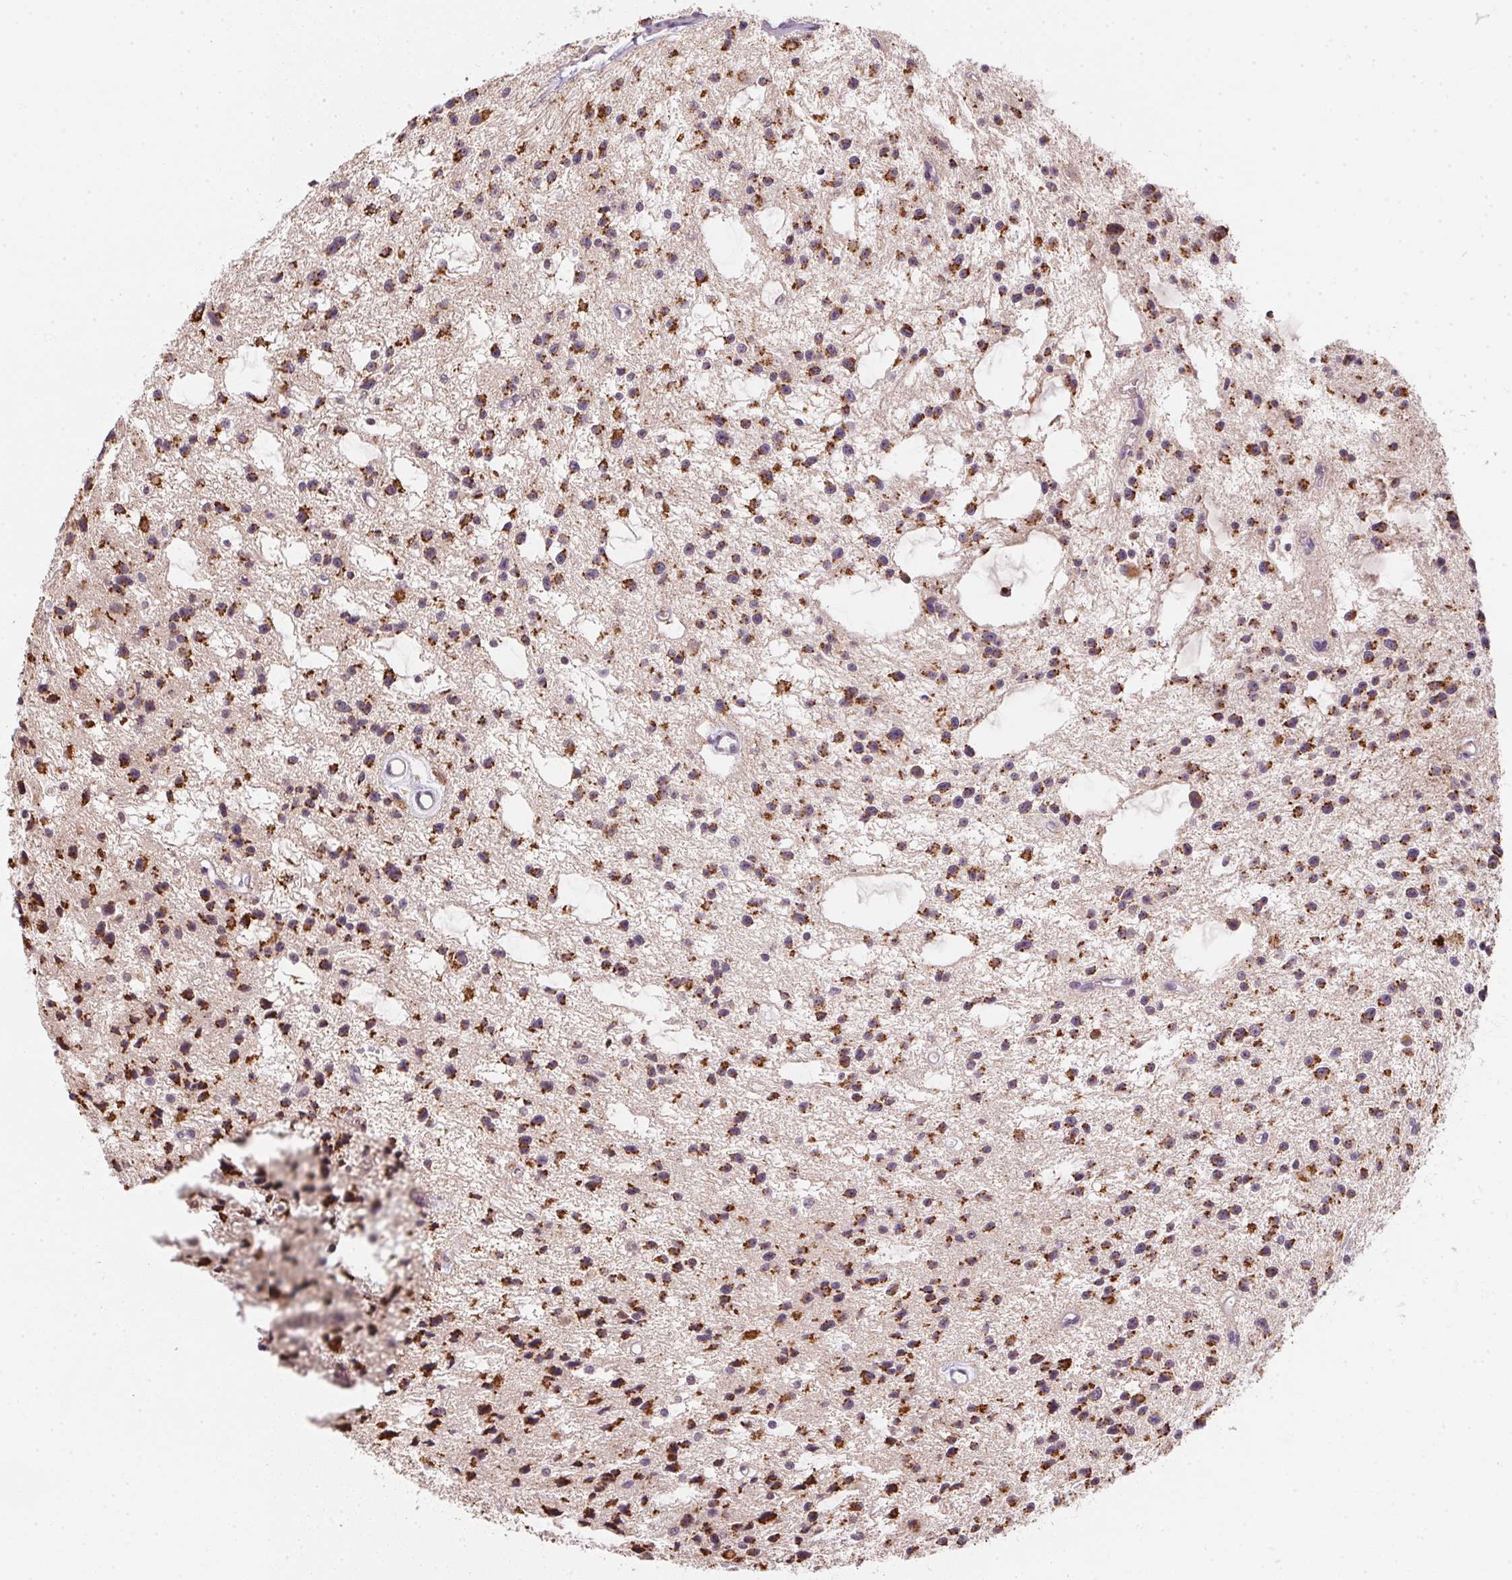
{"staining": {"intensity": "moderate", "quantity": ">75%", "location": "cytoplasmic/membranous"}, "tissue": "glioma", "cell_type": "Tumor cells", "image_type": "cancer", "snomed": [{"axis": "morphology", "description": "Glioma, malignant, Low grade"}, {"axis": "topography", "description": "Brain"}], "caption": "An image of glioma stained for a protein demonstrates moderate cytoplasmic/membranous brown staining in tumor cells. (brown staining indicates protein expression, while blue staining denotes nuclei).", "gene": "METTL13", "patient": {"sex": "male", "age": 43}}